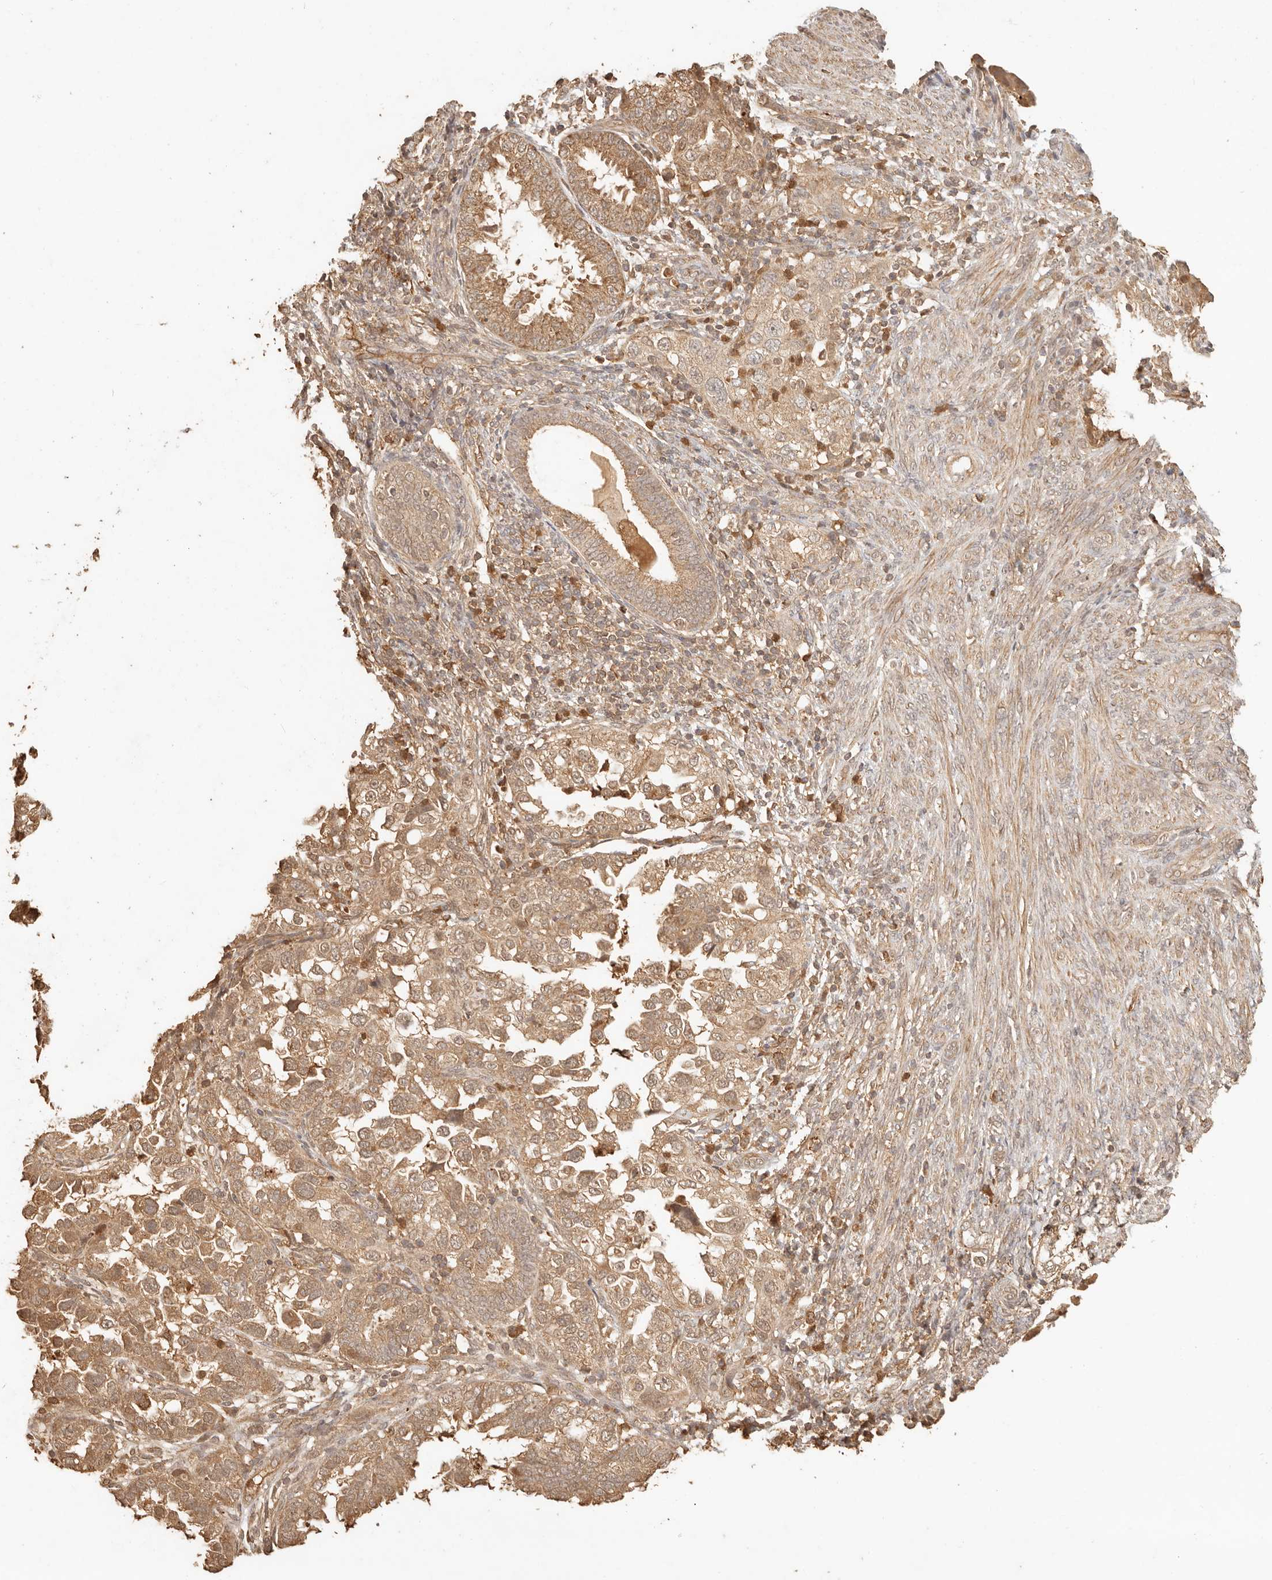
{"staining": {"intensity": "moderate", "quantity": ">75%", "location": "cytoplasmic/membranous,nuclear"}, "tissue": "endometrial cancer", "cell_type": "Tumor cells", "image_type": "cancer", "snomed": [{"axis": "morphology", "description": "Adenocarcinoma, NOS"}, {"axis": "topography", "description": "Endometrium"}], "caption": "Endometrial adenocarcinoma was stained to show a protein in brown. There is medium levels of moderate cytoplasmic/membranous and nuclear positivity in about >75% of tumor cells. The staining was performed using DAB, with brown indicating positive protein expression. Nuclei are stained blue with hematoxylin.", "gene": "INTS11", "patient": {"sex": "female", "age": 85}}